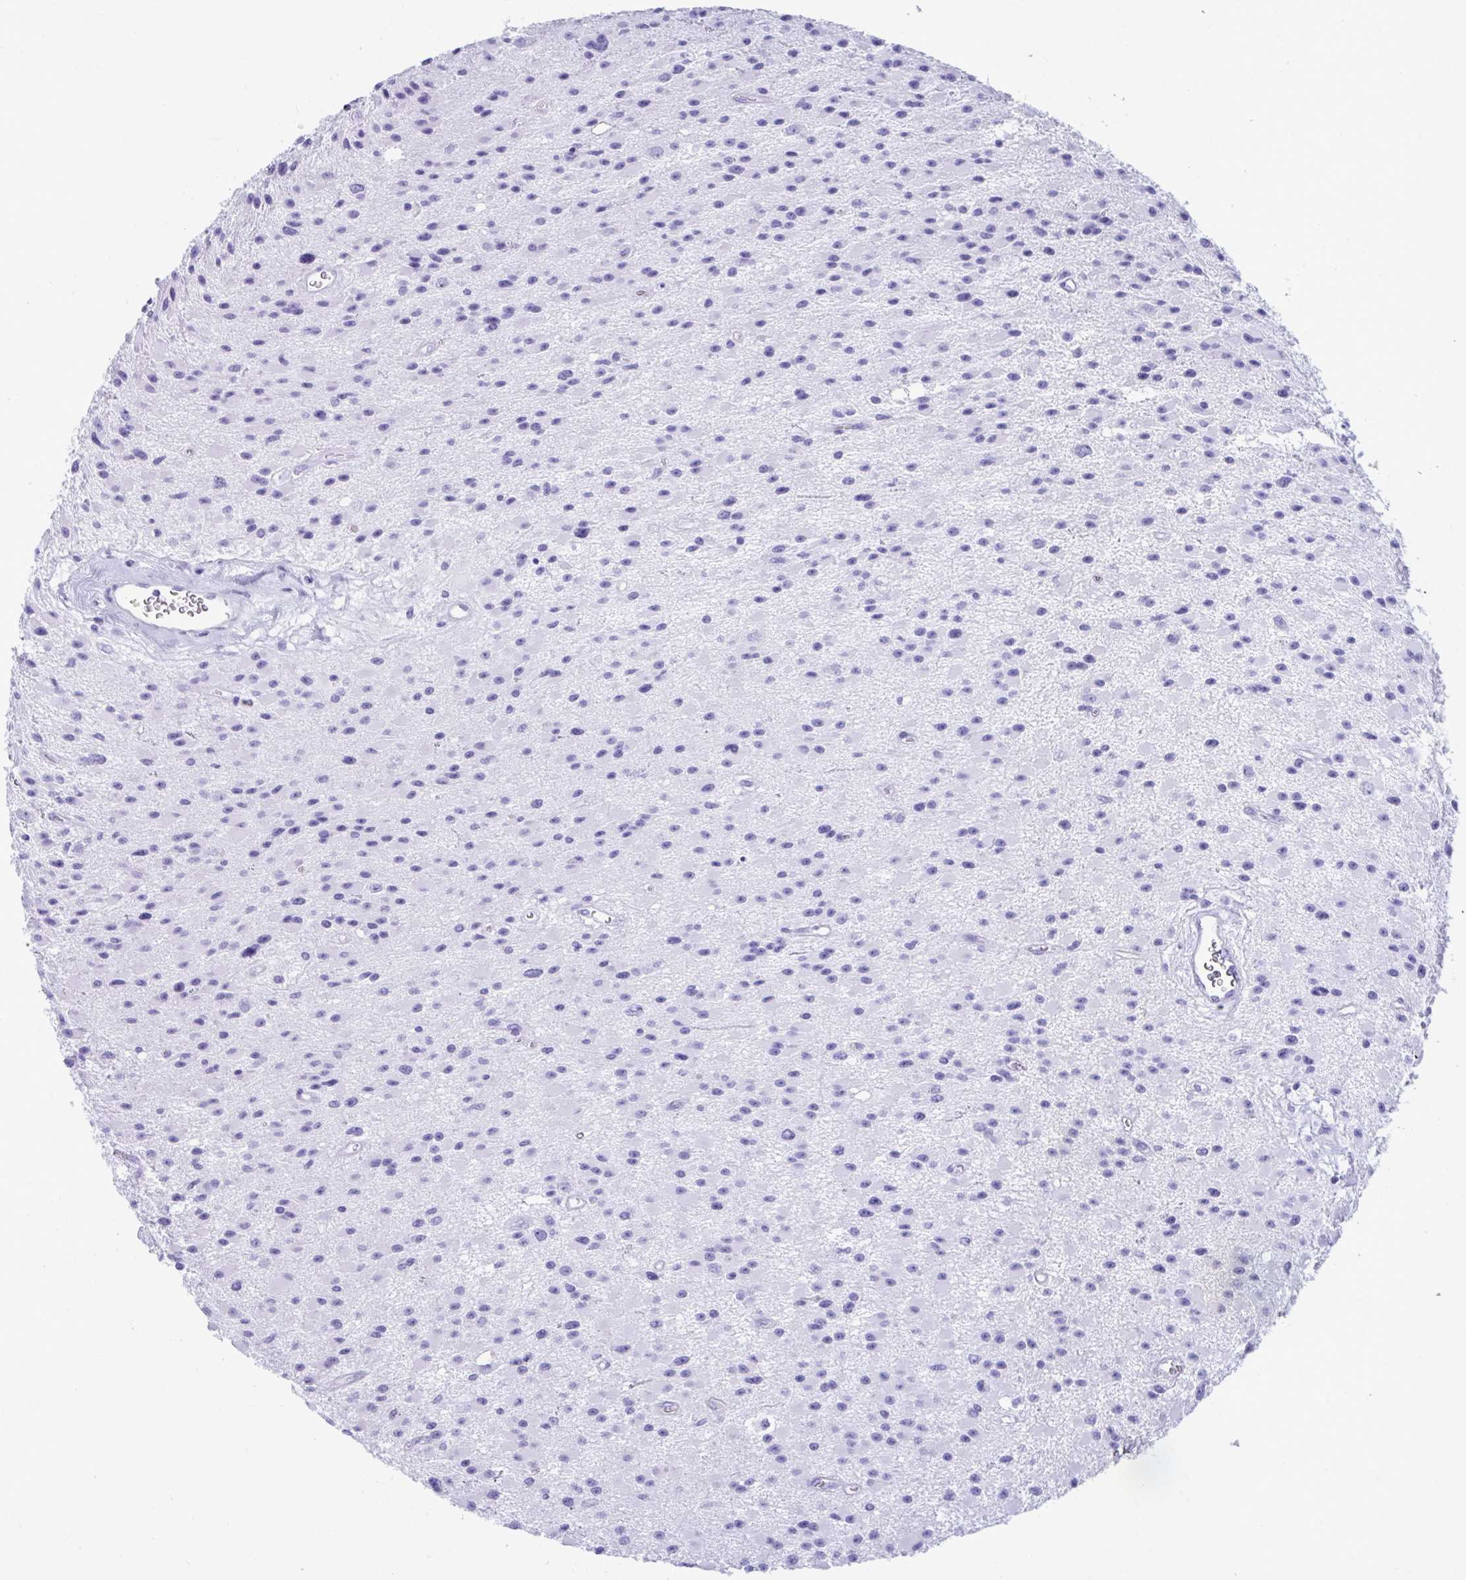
{"staining": {"intensity": "negative", "quantity": "none", "location": "none"}, "tissue": "glioma", "cell_type": "Tumor cells", "image_type": "cancer", "snomed": [{"axis": "morphology", "description": "Glioma, malignant, High grade"}, {"axis": "topography", "description": "Brain"}], "caption": "Immunohistochemistry (IHC) of human glioma exhibits no staining in tumor cells.", "gene": "SMIM9", "patient": {"sex": "male", "age": 29}}